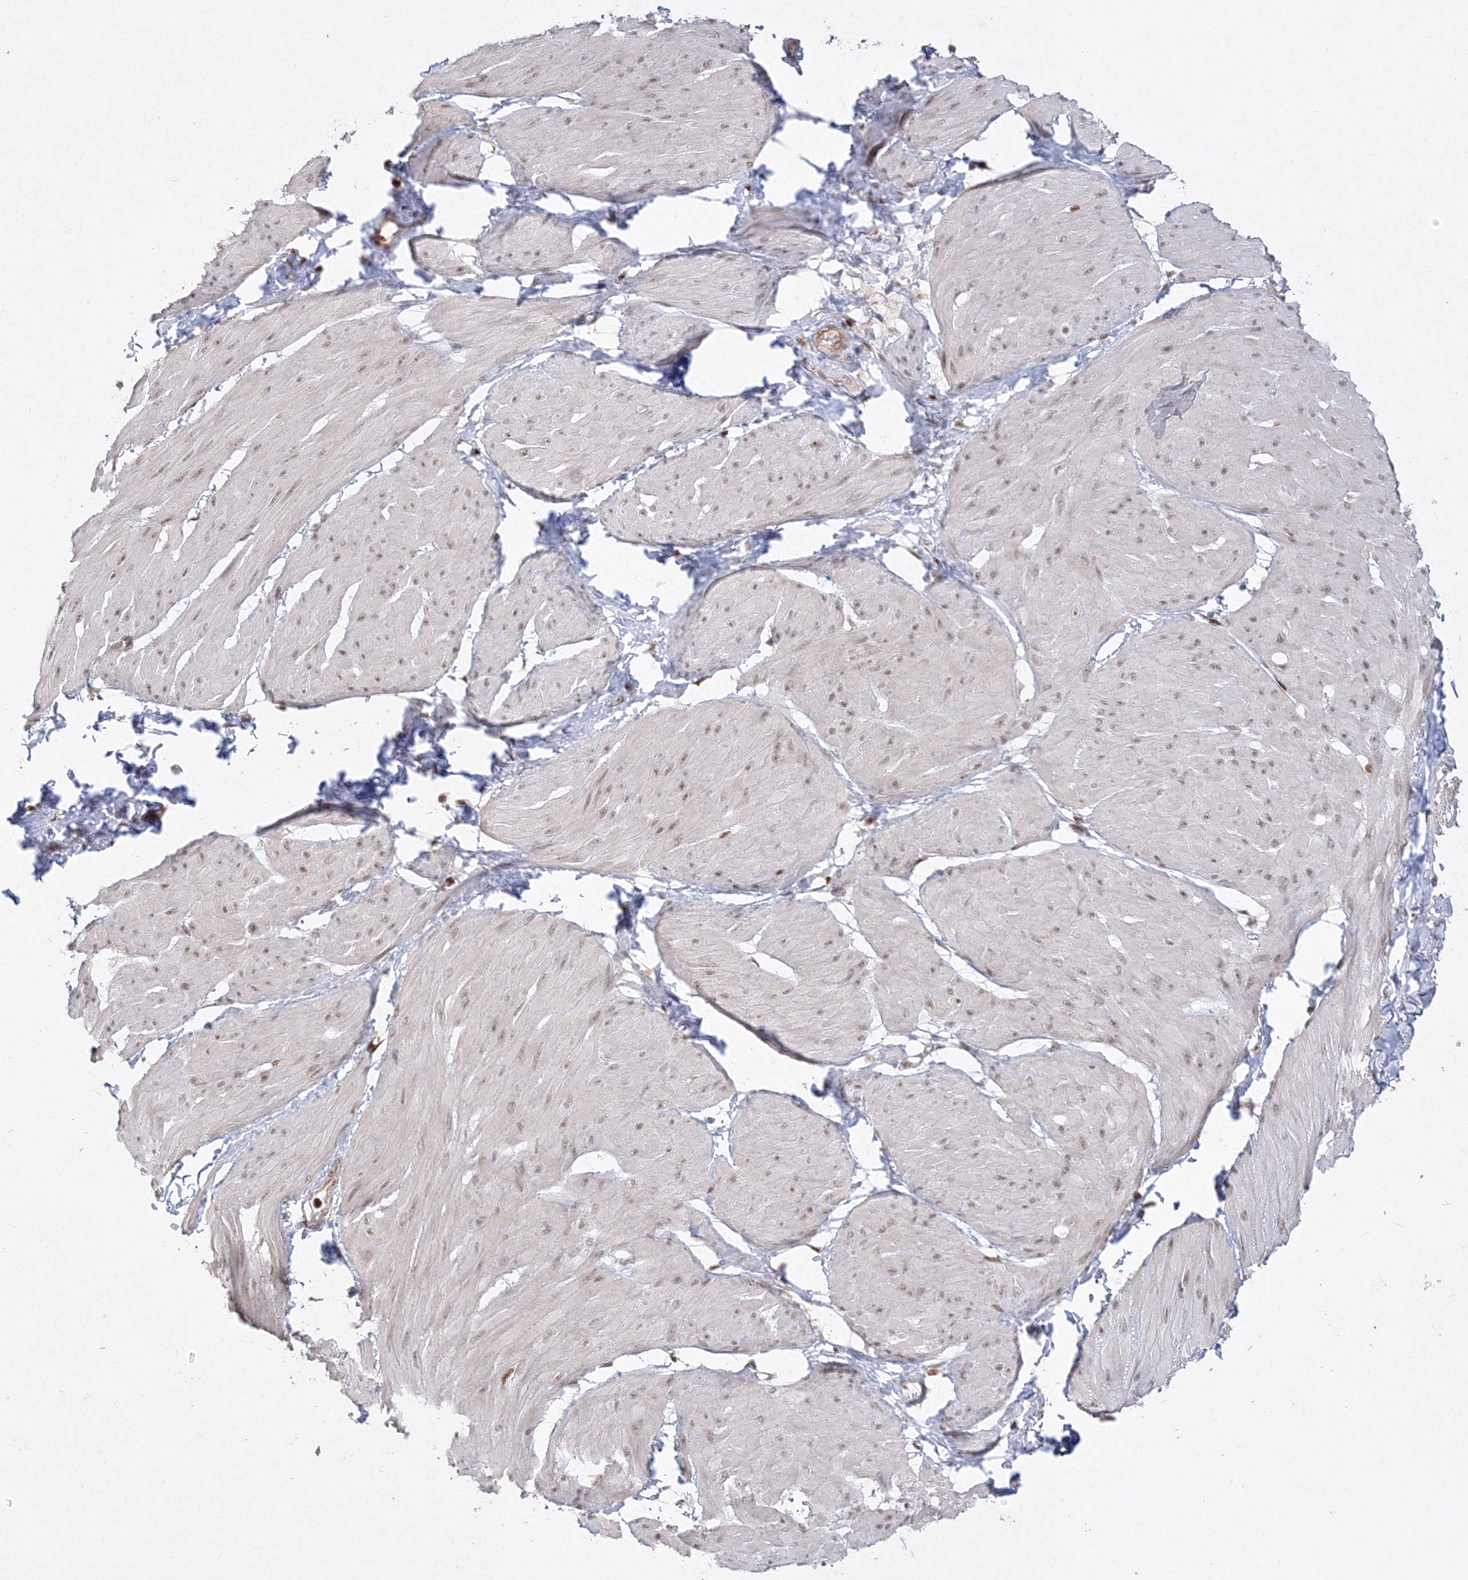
{"staining": {"intensity": "weak", "quantity": "25%-75%", "location": "nuclear"}, "tissue": "smooth muscle", "cell_type": "Smooth muscle cells", "image_type": "normal", "snomed": [{"axis": "morphology", "description": "Urothelial carcinoma, High grade"}, {"axis": "topography", "description": "Urinary bladder"}], "caption": "Protein expression by immunohistochemistry (IHC) displays weak nuclear positivity in approximately 25%-75% of smooth muscle cells in benign smooth muscle.", "gene": "TMEM50B", "patient": {"sex": "male", "age": 46}}